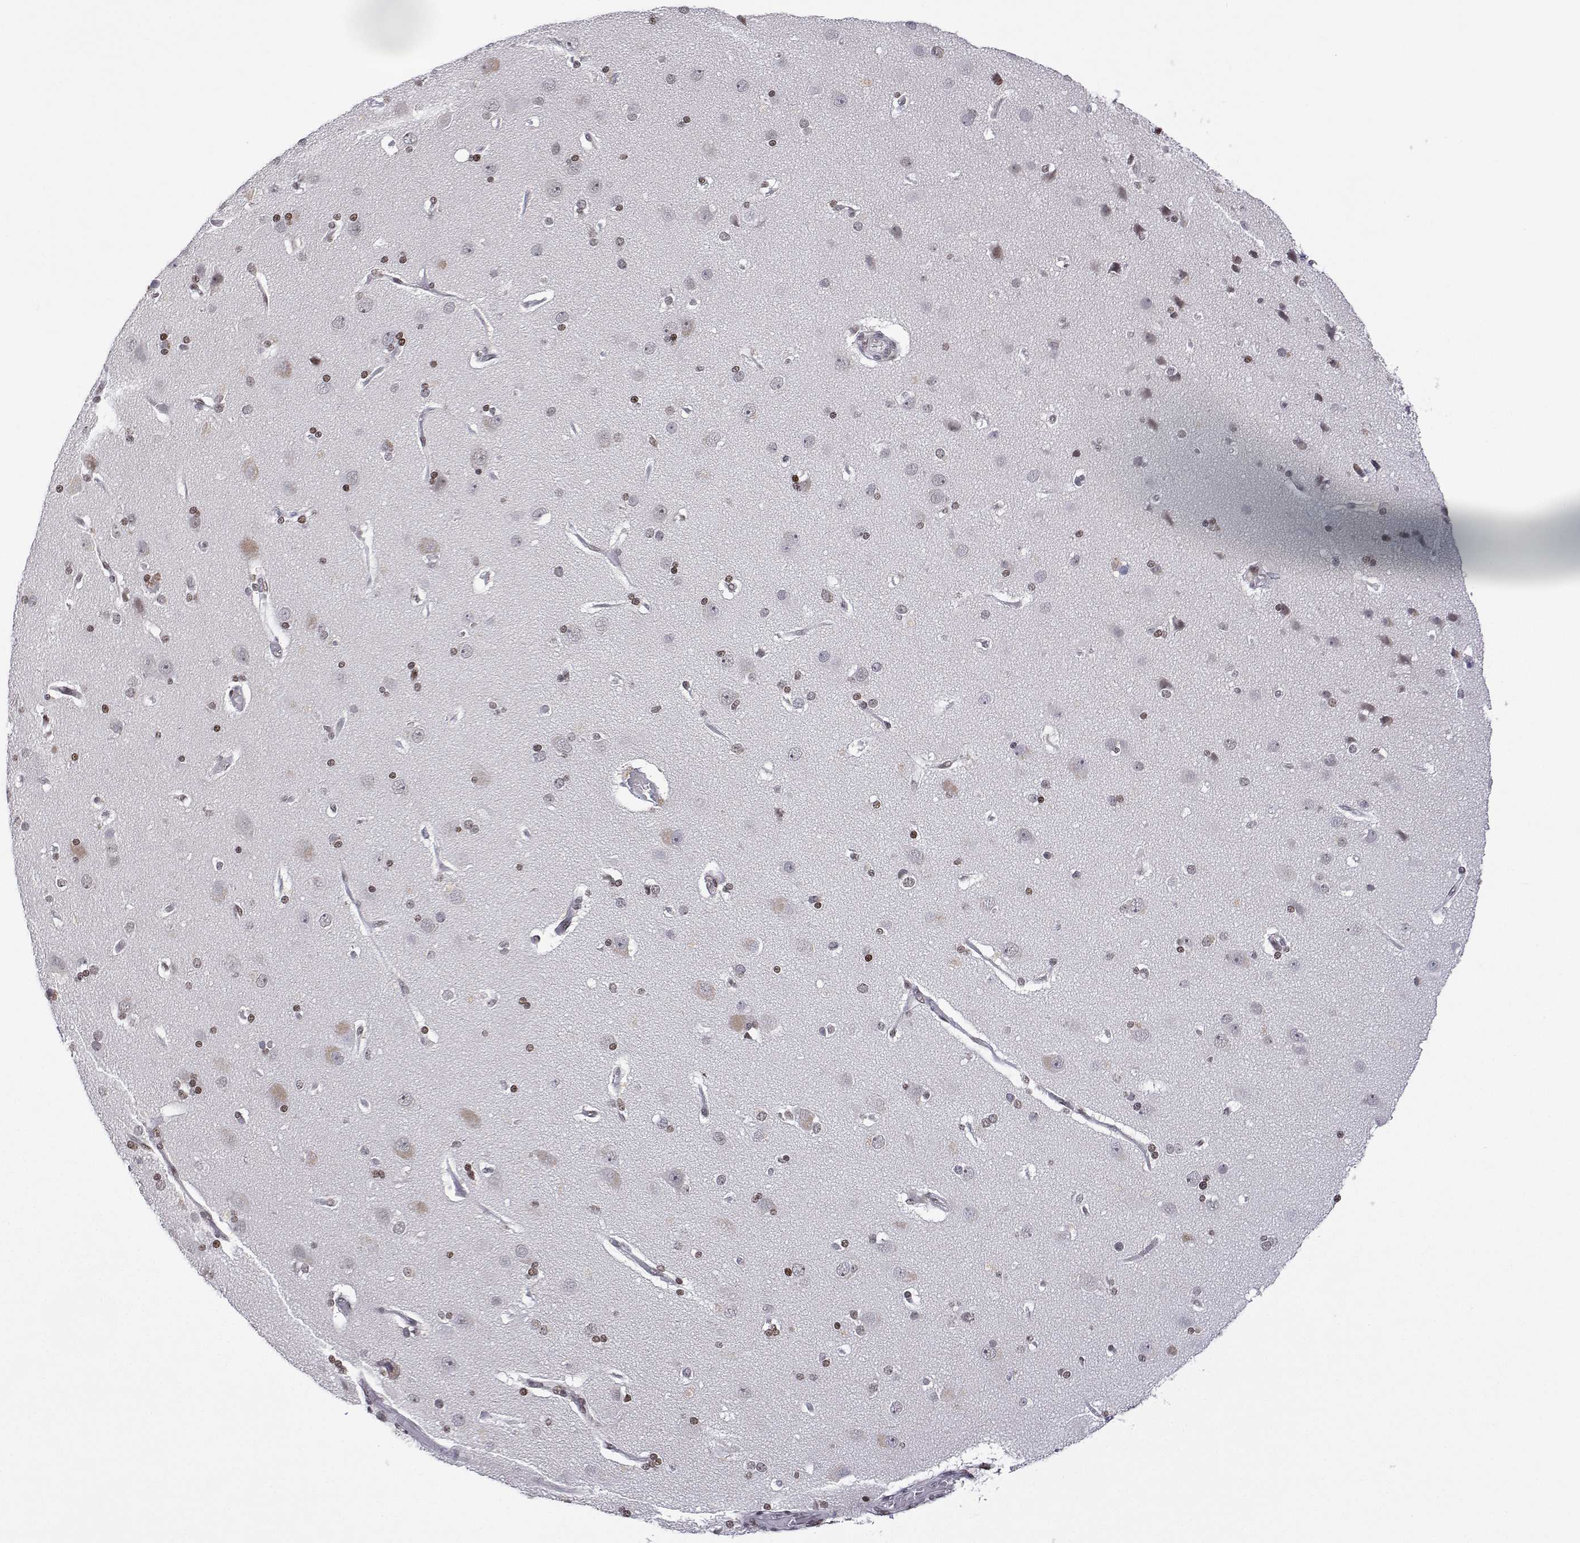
{"staining": {"intensity": "moderate", "quantity": "<25%", "location": "nuclear"}, "tissue": "cerebral cortex", "cell_type": "Endothelial cells", "image_type": "normal", "snomed": [{"axis": "morphology", "description": "Normal tissue, NOS"}, {"axis": "morphology", "description": "Glioma, malignant, High grade"}, {"axis": "topography", "description": "Cerebral cortex"}], "caption": "Endothelial cells show moderate nuclear staining in approximately <25% of cells in normal cerebral cortex. (DAB (3,3'-diaminobenzidine) IHC, brown staining for protein, blue staining for nuclei).", "gene": "XPC", "patient": {"sex": "male", "age": 71}}